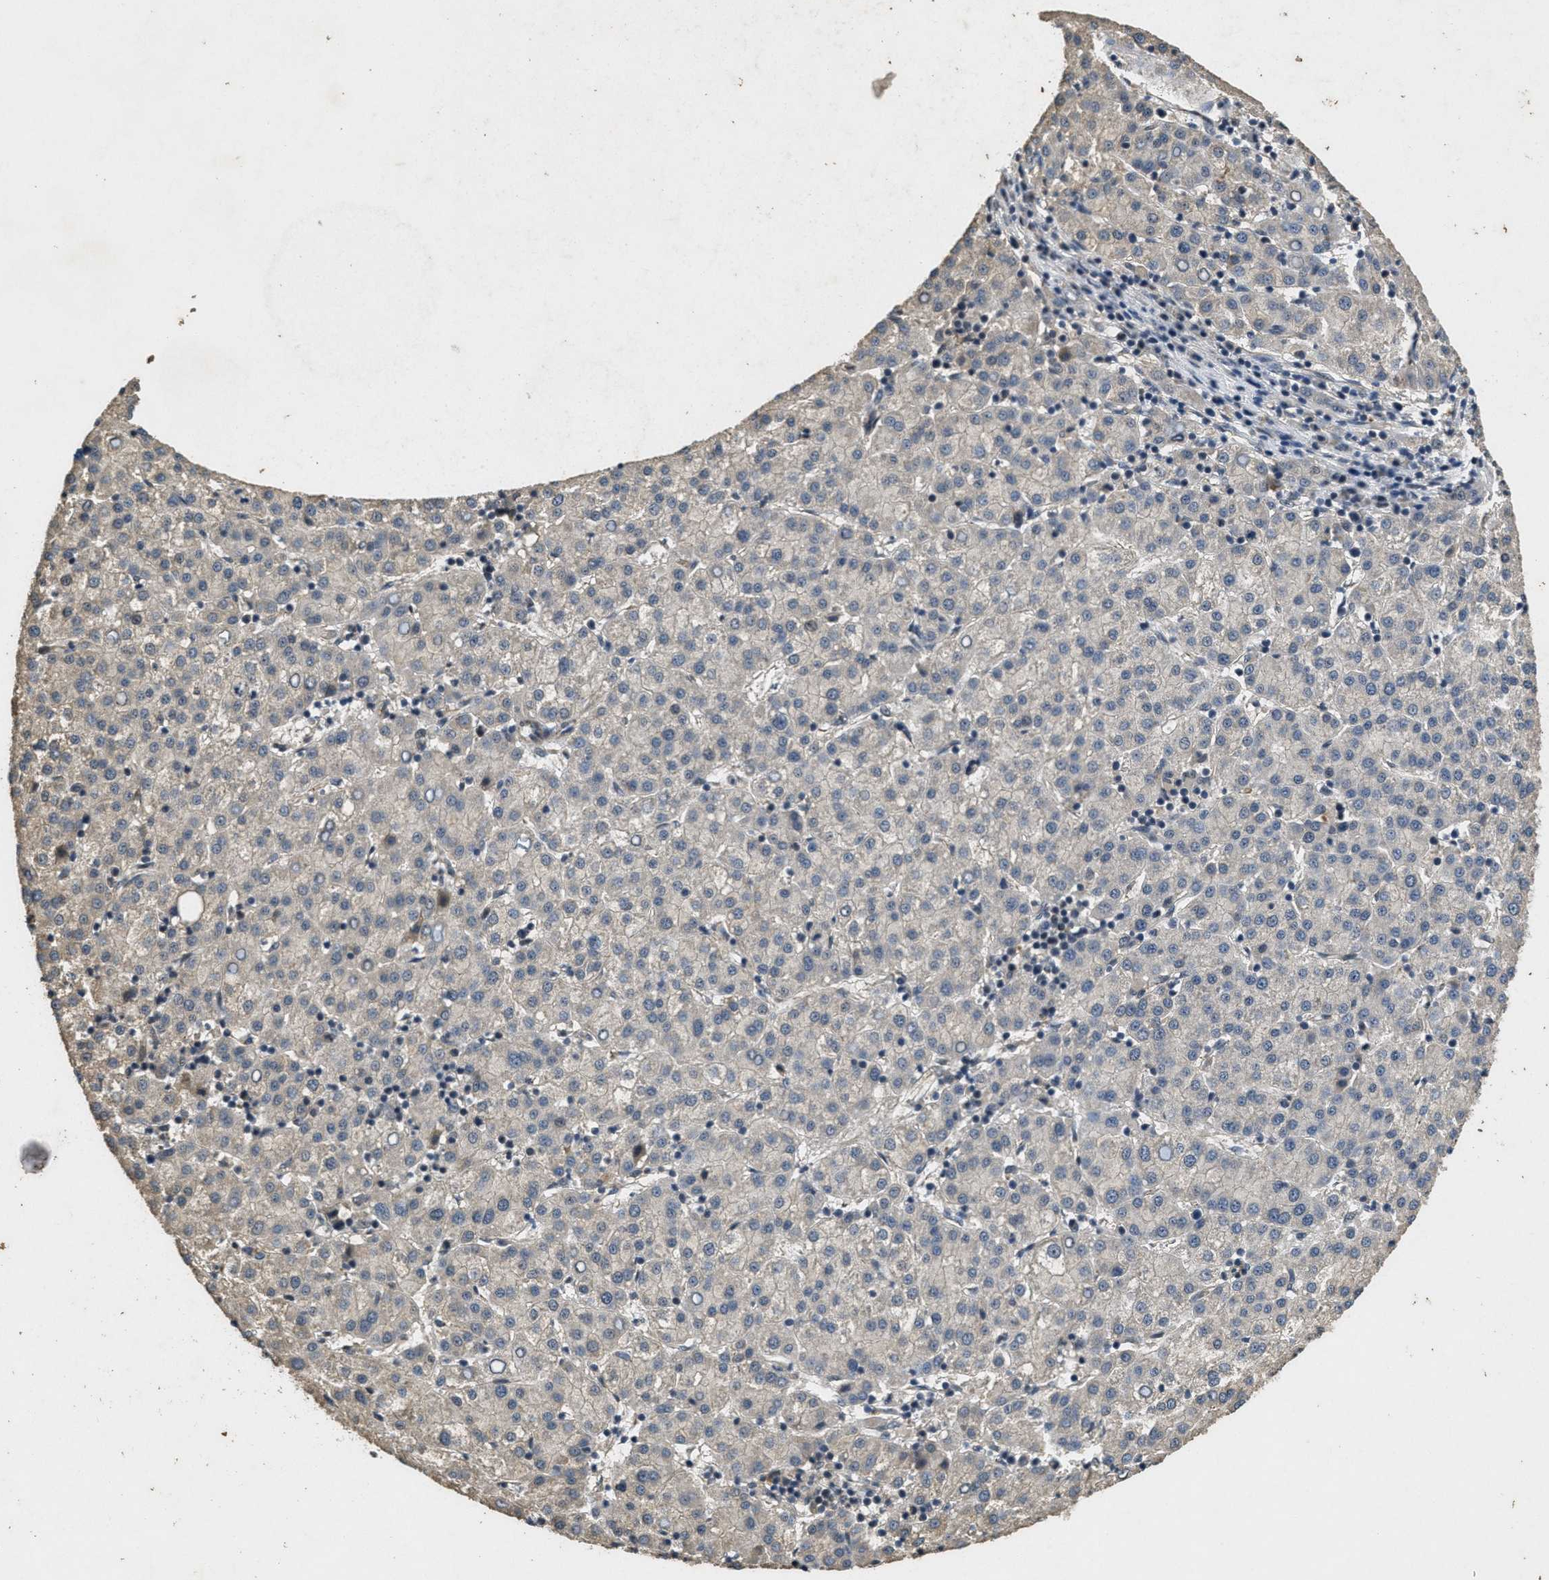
{"staining": {"intensity": "negative", "quantity": "none", "location": "none"}, "tissue": "liver cancer", "cell_type": "Tumor cells", "image_type": "cancer", "snomed": [{"axis": "morphology", "description": "Carcinoma, Hepatocellular, NOS"}, {"axis": "topography", "description": "Liver"}], "caption": "Human liver hepatocellular carcinoma stained for a protein using immunohistochemistry demonstrates no positivity in tumor cells.", "gene": "PAPOLG", "patient": {"sex": "female", "age": 58}}